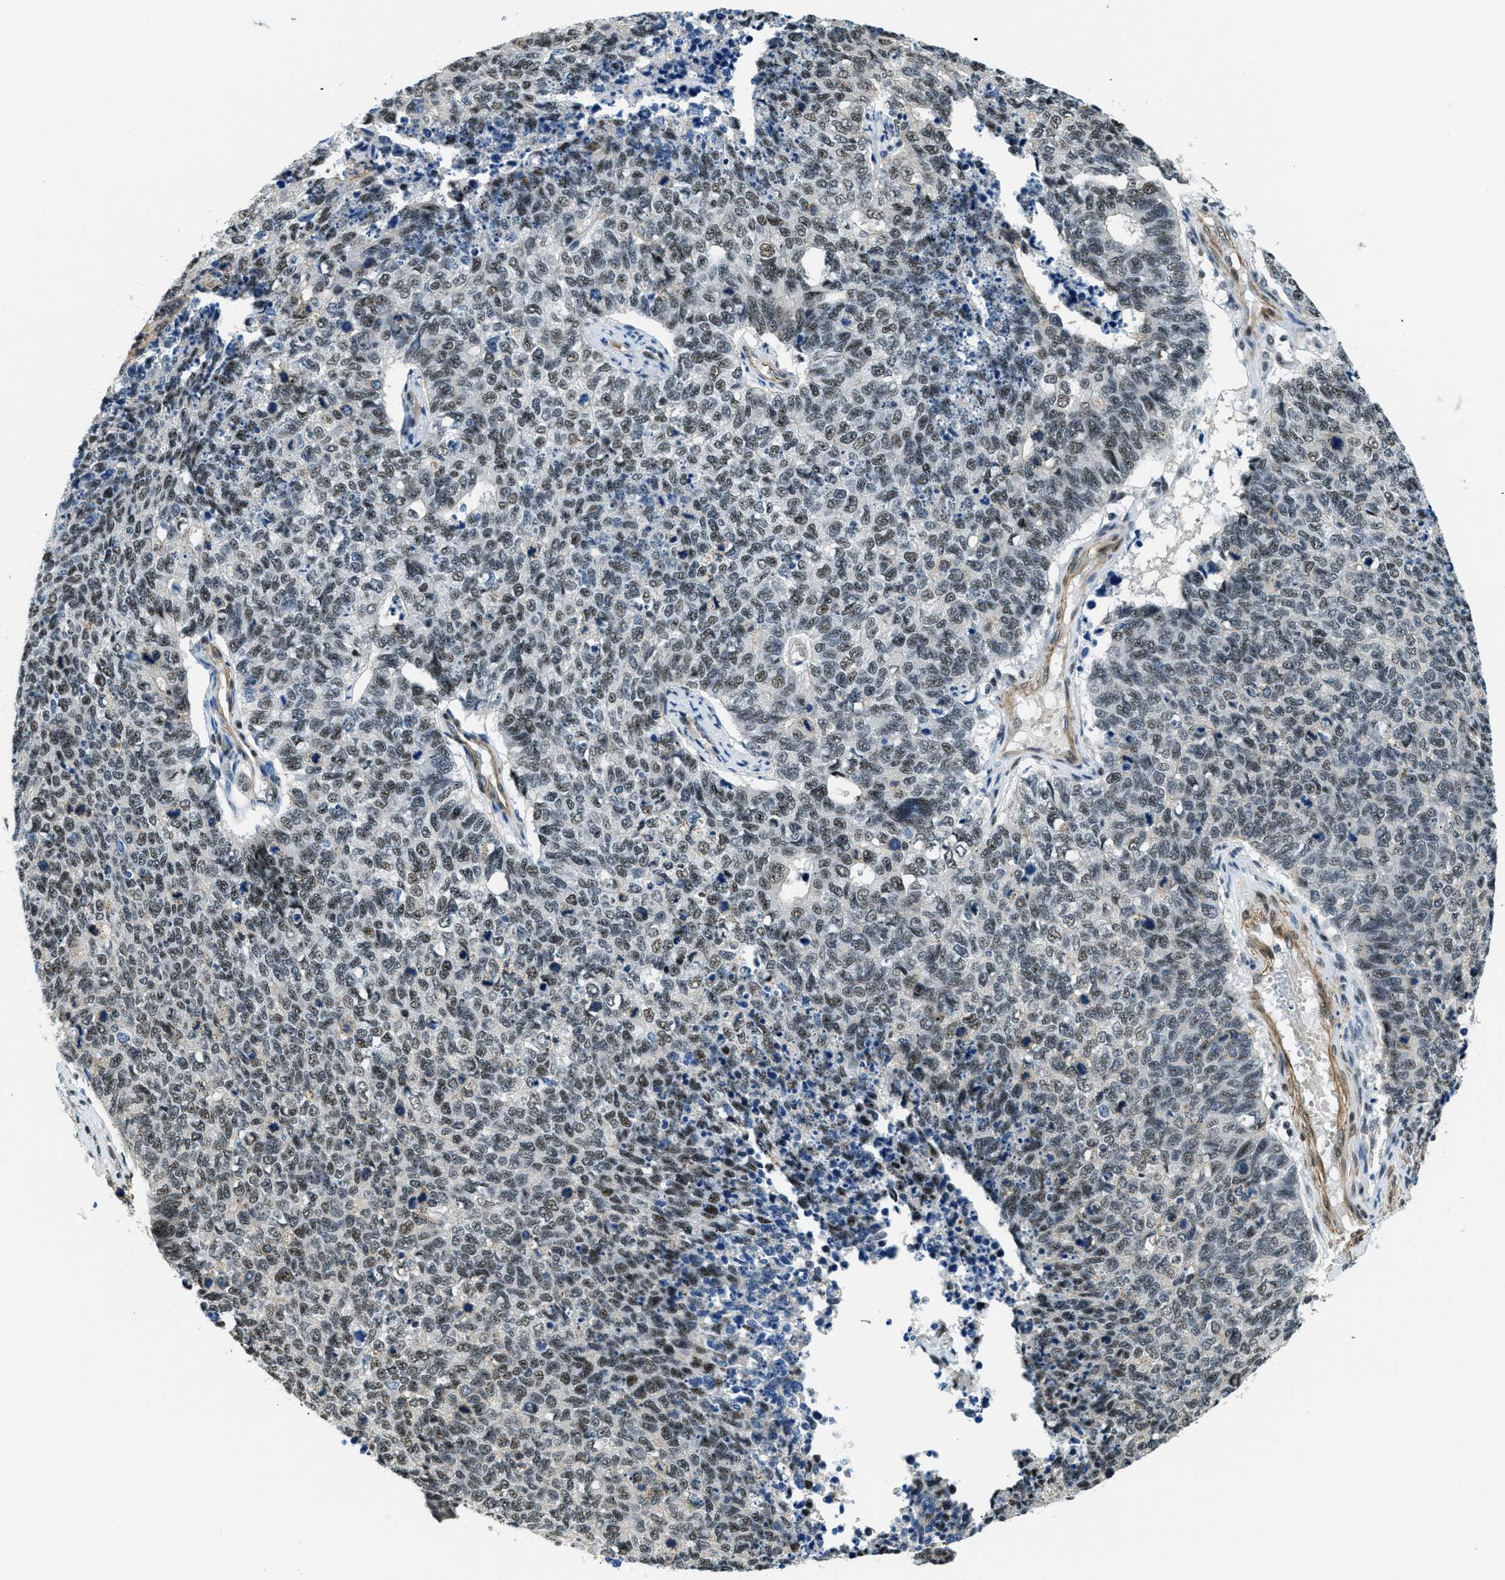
{"staining": {"intensity": "weak", "quantity": ">75%", "location": "nuclear"}, "tissue": "cervical cancer", "cell_type": "Tumor cells", "image_type": "cancer", "snomed": [{"axis": "morphology", "description": "Squamous cell carcinoma, NOS"}, {"axis": "topography", "description": "Cervix"}], "caption": "Immunohistochemistry (IHC) histopathology image of neoplastic tissue: cervical squamous cell carcinoma stained using IHC exhibits low levels of weak protein expression localized specifically in the nuclear of tumor cells, appearing as a nuclear brown color.", "gene": "CFAP36", "patient": {"sex": "female", "age": 63}}